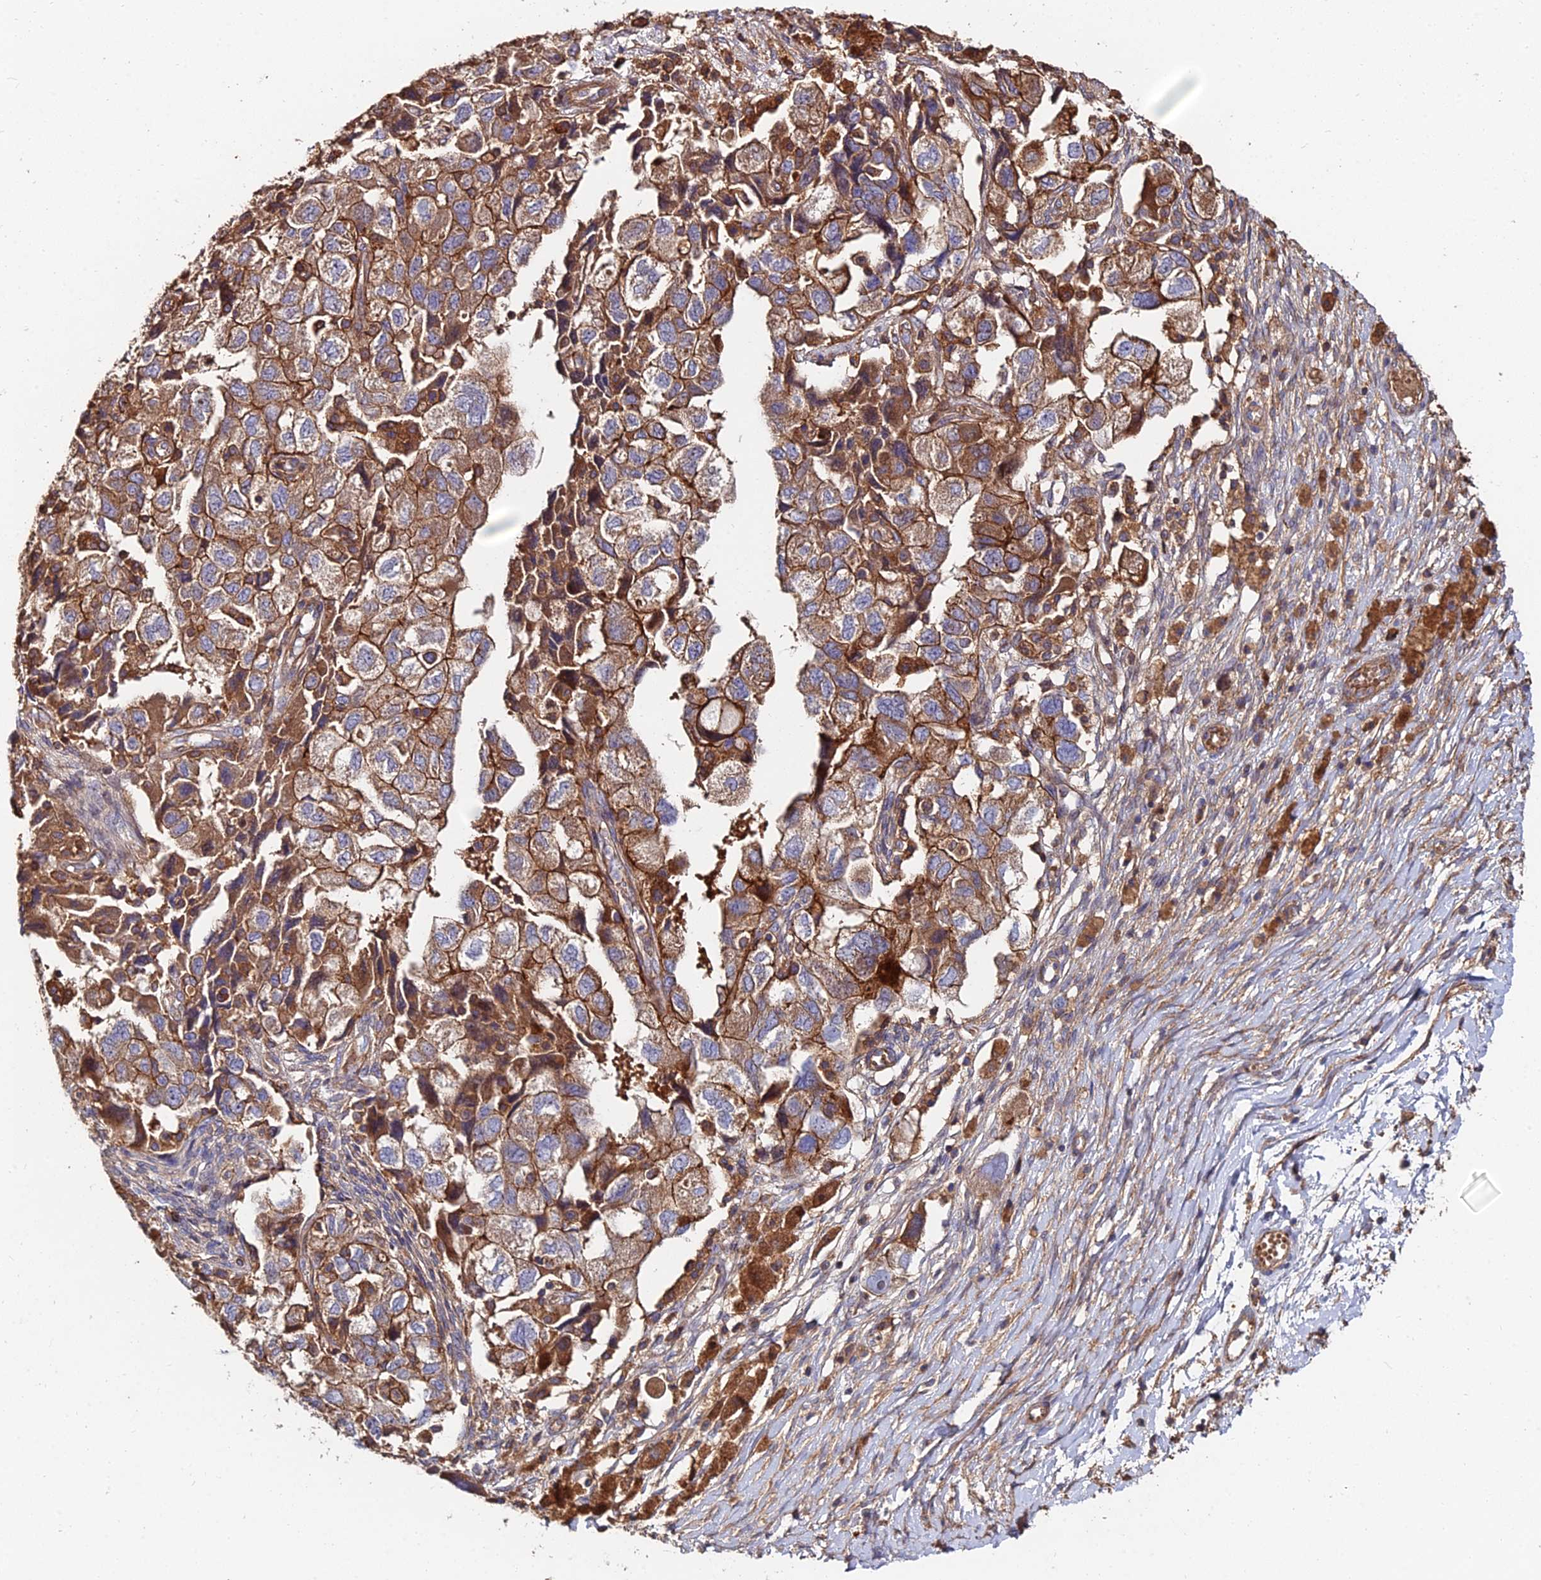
{"staining": {"intensity": "moderate", "quantity": ">75%", "location": "cytoplasmic/membranous"}, "tissue": "ovarian cancer", "cell_type": "Tumor cells", "image_type": "cancer", "snomed": [{"axis": "morphology", "description": "Carcinoma, NOS"}, {"axis": "morphology", "description": "Cystadenocarcinoma, serous, NOS"}, {"axis": "topography", "description": "Ovary"}], "caption": "IHC histopathology image of neoplastic tissue: human ovarian cancer stained using immunohistochemistry (IHC) shows medium levels of moderate protein expression localized specifically in the cytoplasmic/membranous of tumor cells, appearing as a cytoplasmic/membranous brown color.", "gene": "EXT1", "patient": {"sex": "female", "age": 69}}